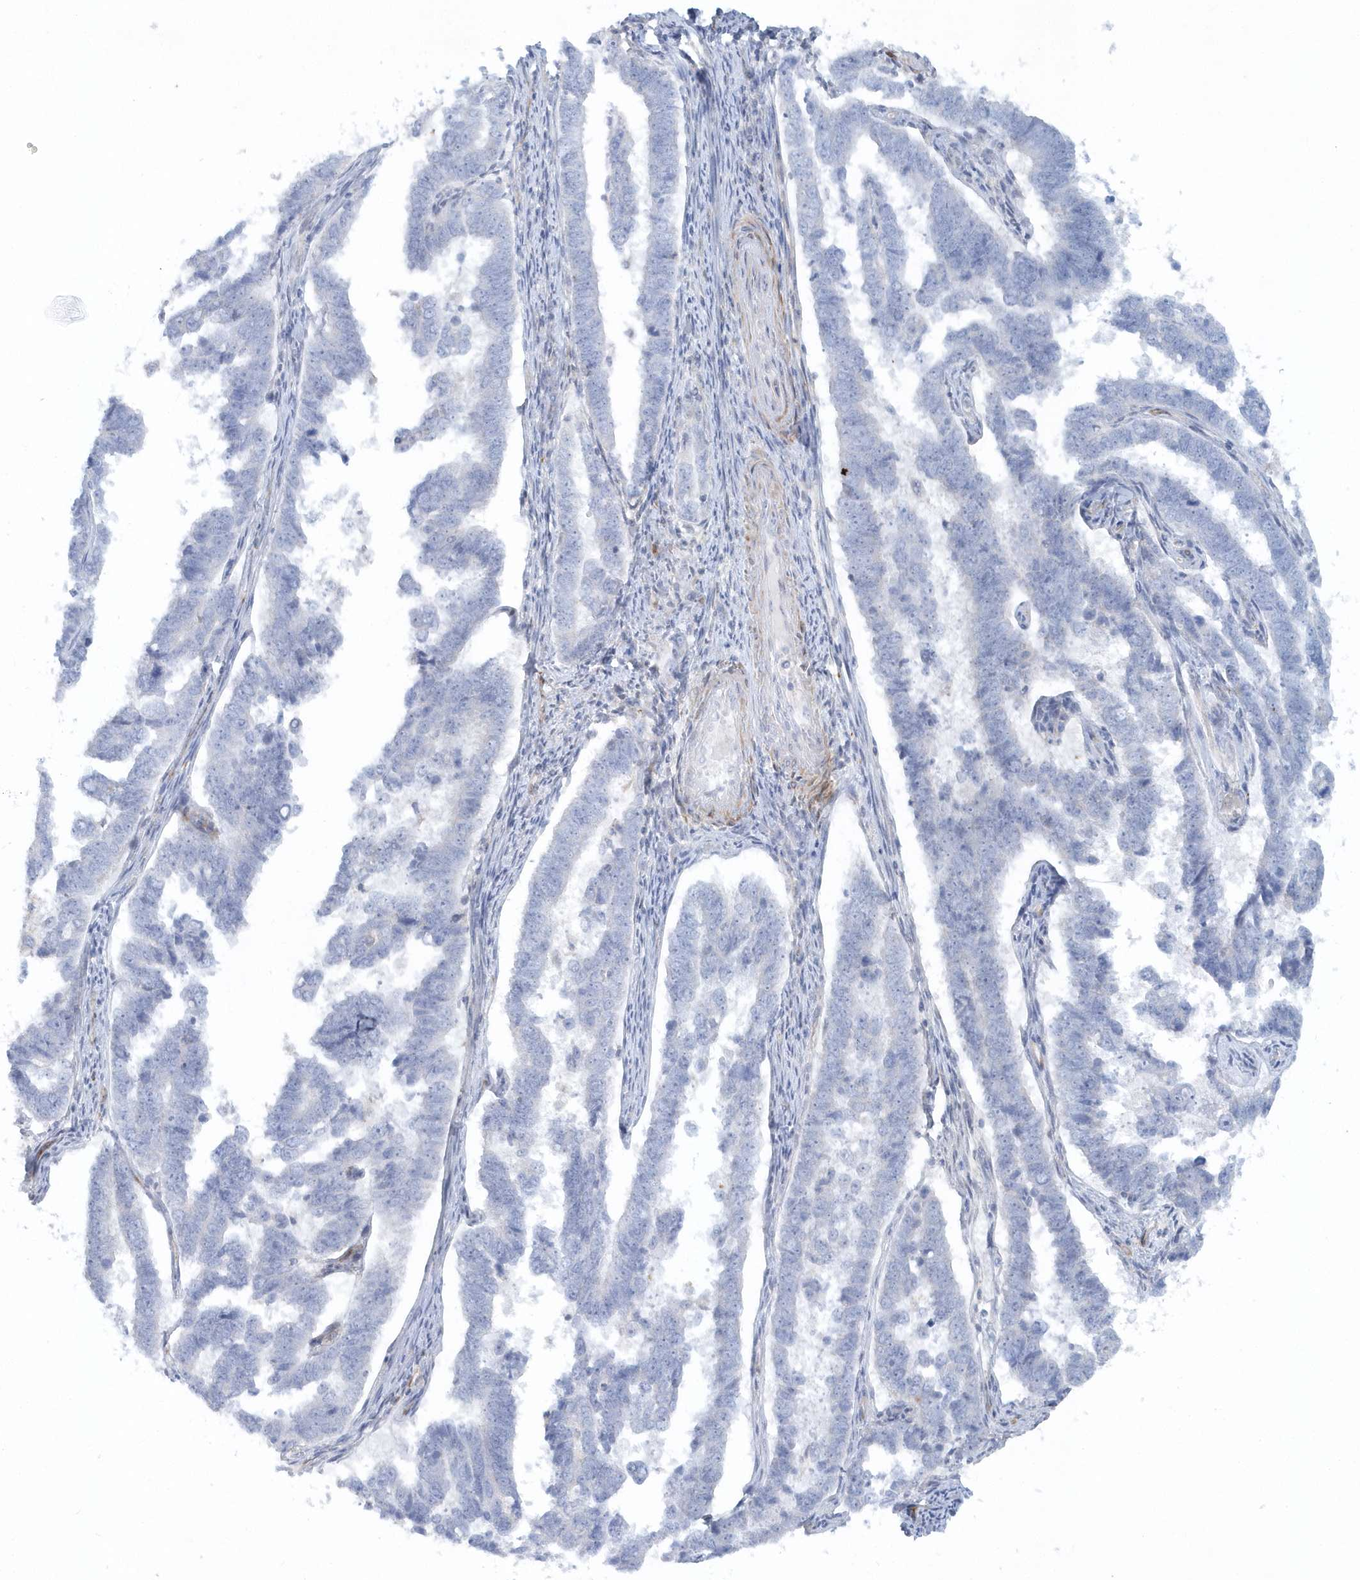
{"staining": {"intensity": "negative", "quantity": "none", "location": "none"}, "tissue": "endometrial cancer", "cell_type": "Tumor cells", "image_type": "cancer", "snomed": [{"axis": "morphology", "description": "Adenocarcinoma, NOS"}, {"axis": "topography", "description": "Endometrium"}], "caption": "The micrograph shows no significant expression in tumor cells of adenocarcinoma (endometrial). Brightfield microscopy of immunohistochemistry (IHC) stained with DAB (brown) and hematoxylin (blue), captured at high magnification.", "gene": "DNAH1", "patient": {"sex": "female", "age": 75}}